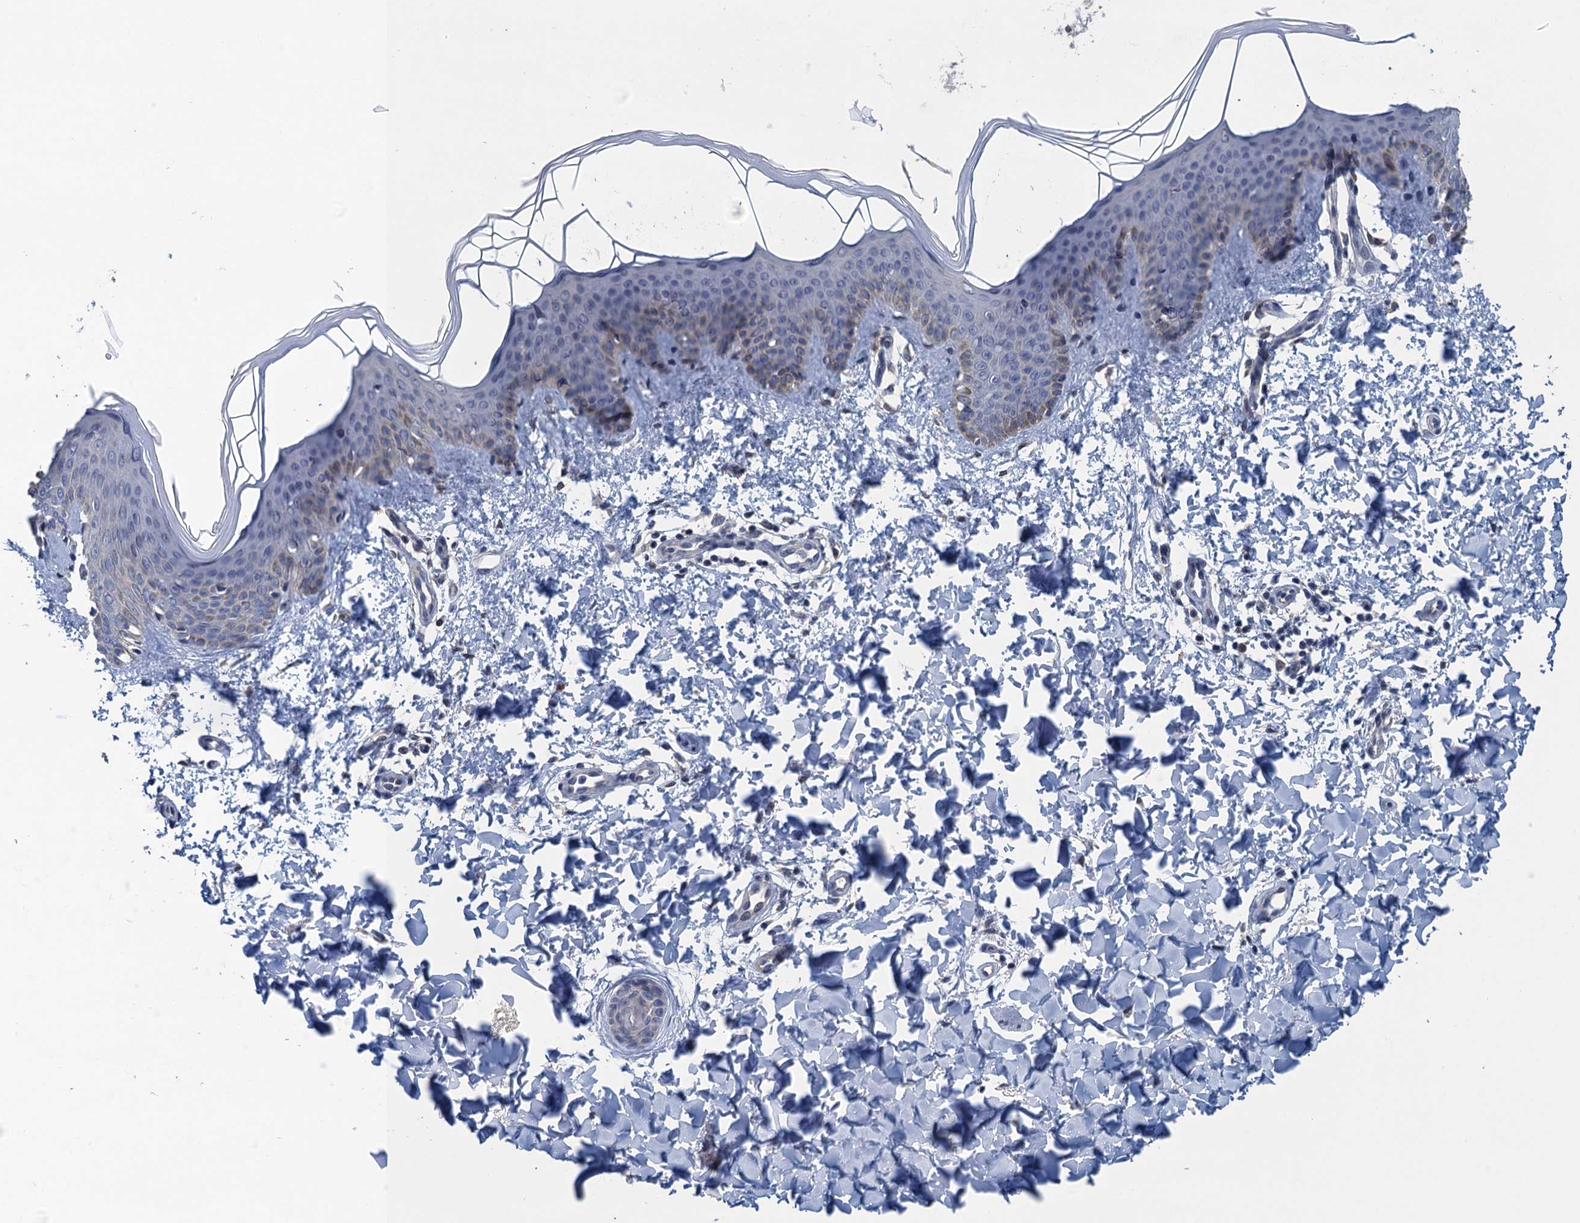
{"staining": {"intensity": "negative", "quantity": "none", "location": "none"}, "tissue": "skin", "cell_type": "Fibroblasts", "image_type": "normal", "snomed": [{"axis": "morphology", "description": "Normal tissue, NOS"}, {"axis": "topography", "description": "Skin"}], "caption": "Immunohistochemistry (IHC) micrograph of benign skin: human skin stained with DAB (3,3'-diaminobenzidine) displays no significant protein staining in fibroblasts. (Brightfield microscopy of DAB (3,3'-diaminobenzidine) IHC at high magnification).", "gene": "CTU2", "patient": {"sex": "male", "age": 36}}